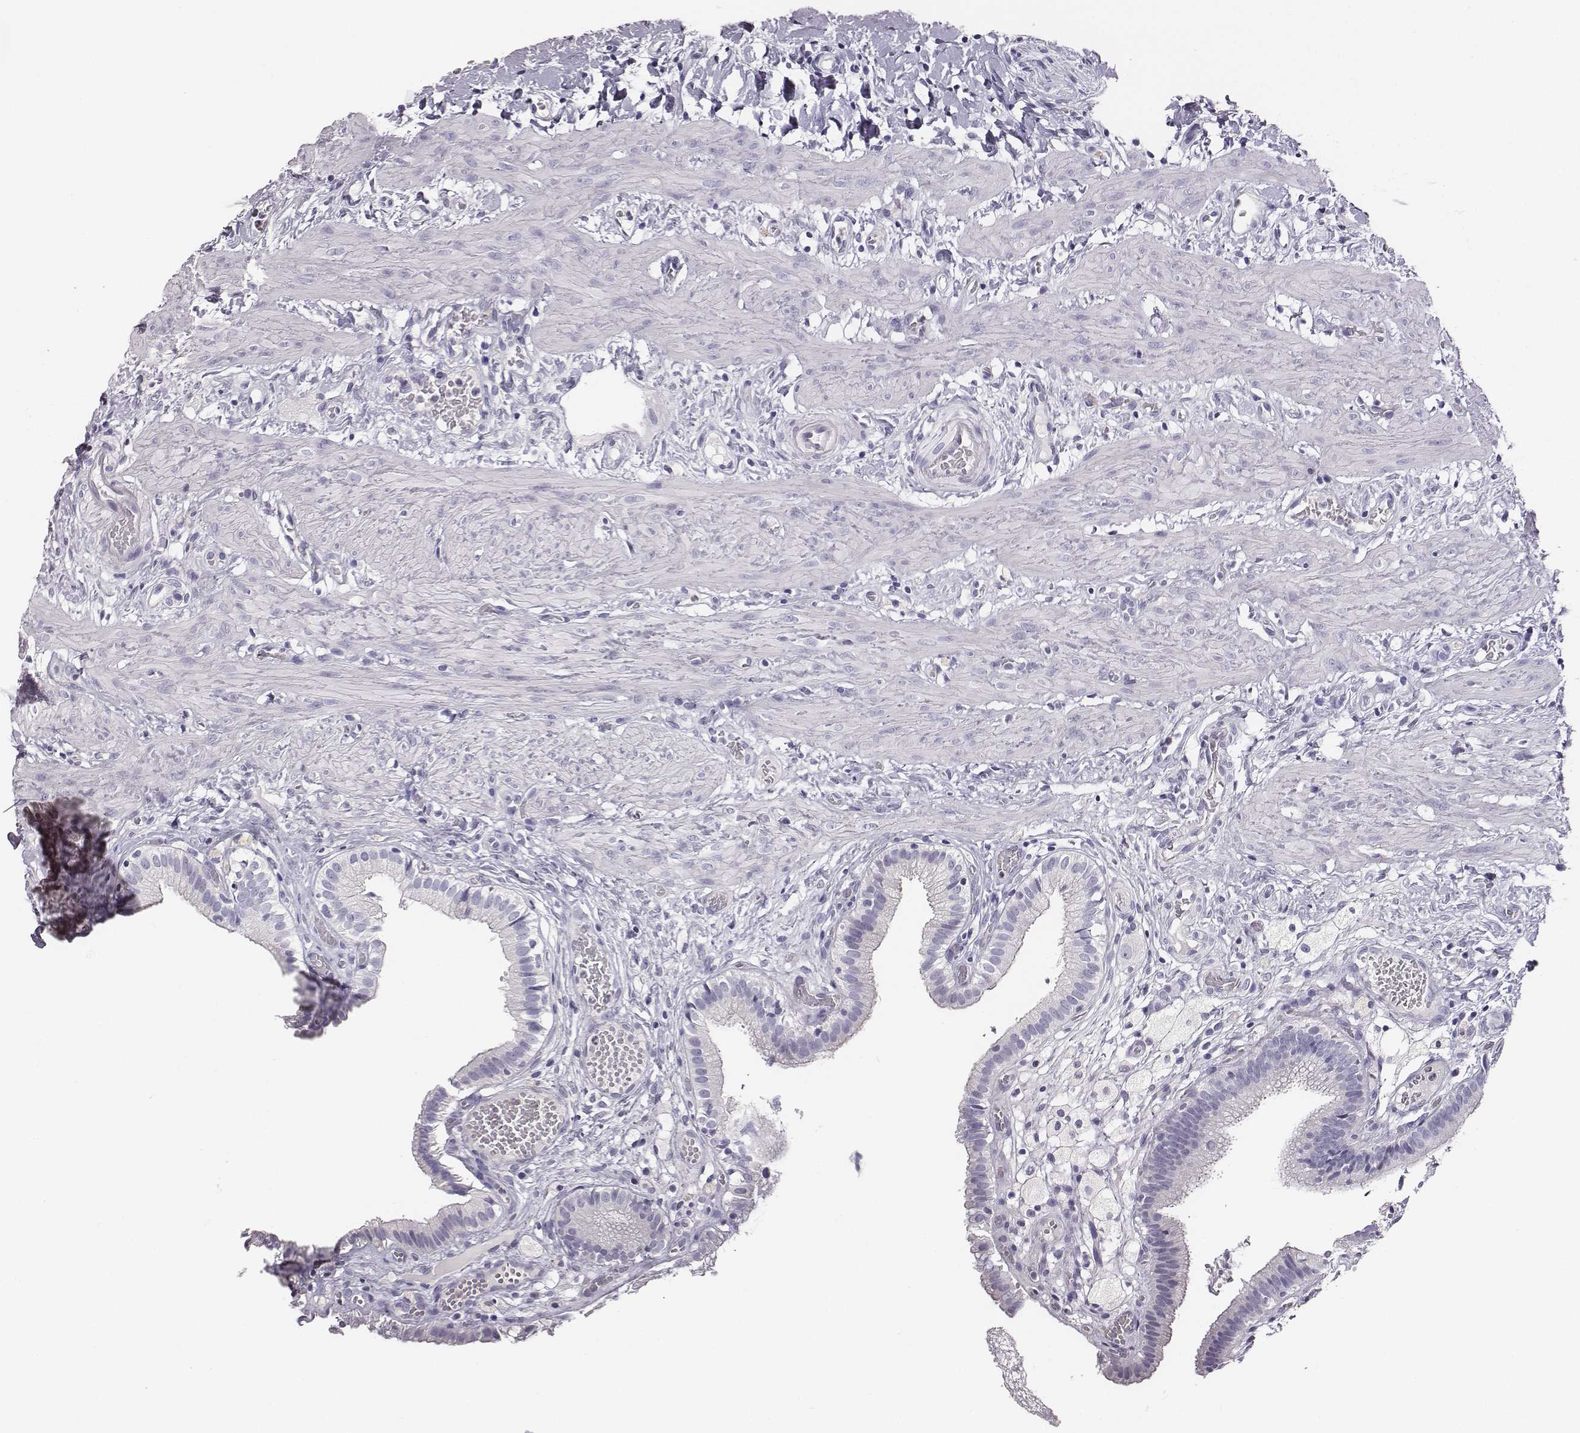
{"staining": {"intensity": "negative", "quantity": "none", "location": "none"}, "tissue": "gallbladder", "cell_type": "Glandular cells", "image_type": "normal", "snomed": [{"axis": "morphology", "description": "Normal tissue, NOS"}, {"axis": "topography", "description": "Gallbladder"}], "caption": "The micrograph exhibits no staining of glandular cells in benign gallbladder.", "gene": "ENSG00000290147", "patient": {"sex": "female", "age": 24}}